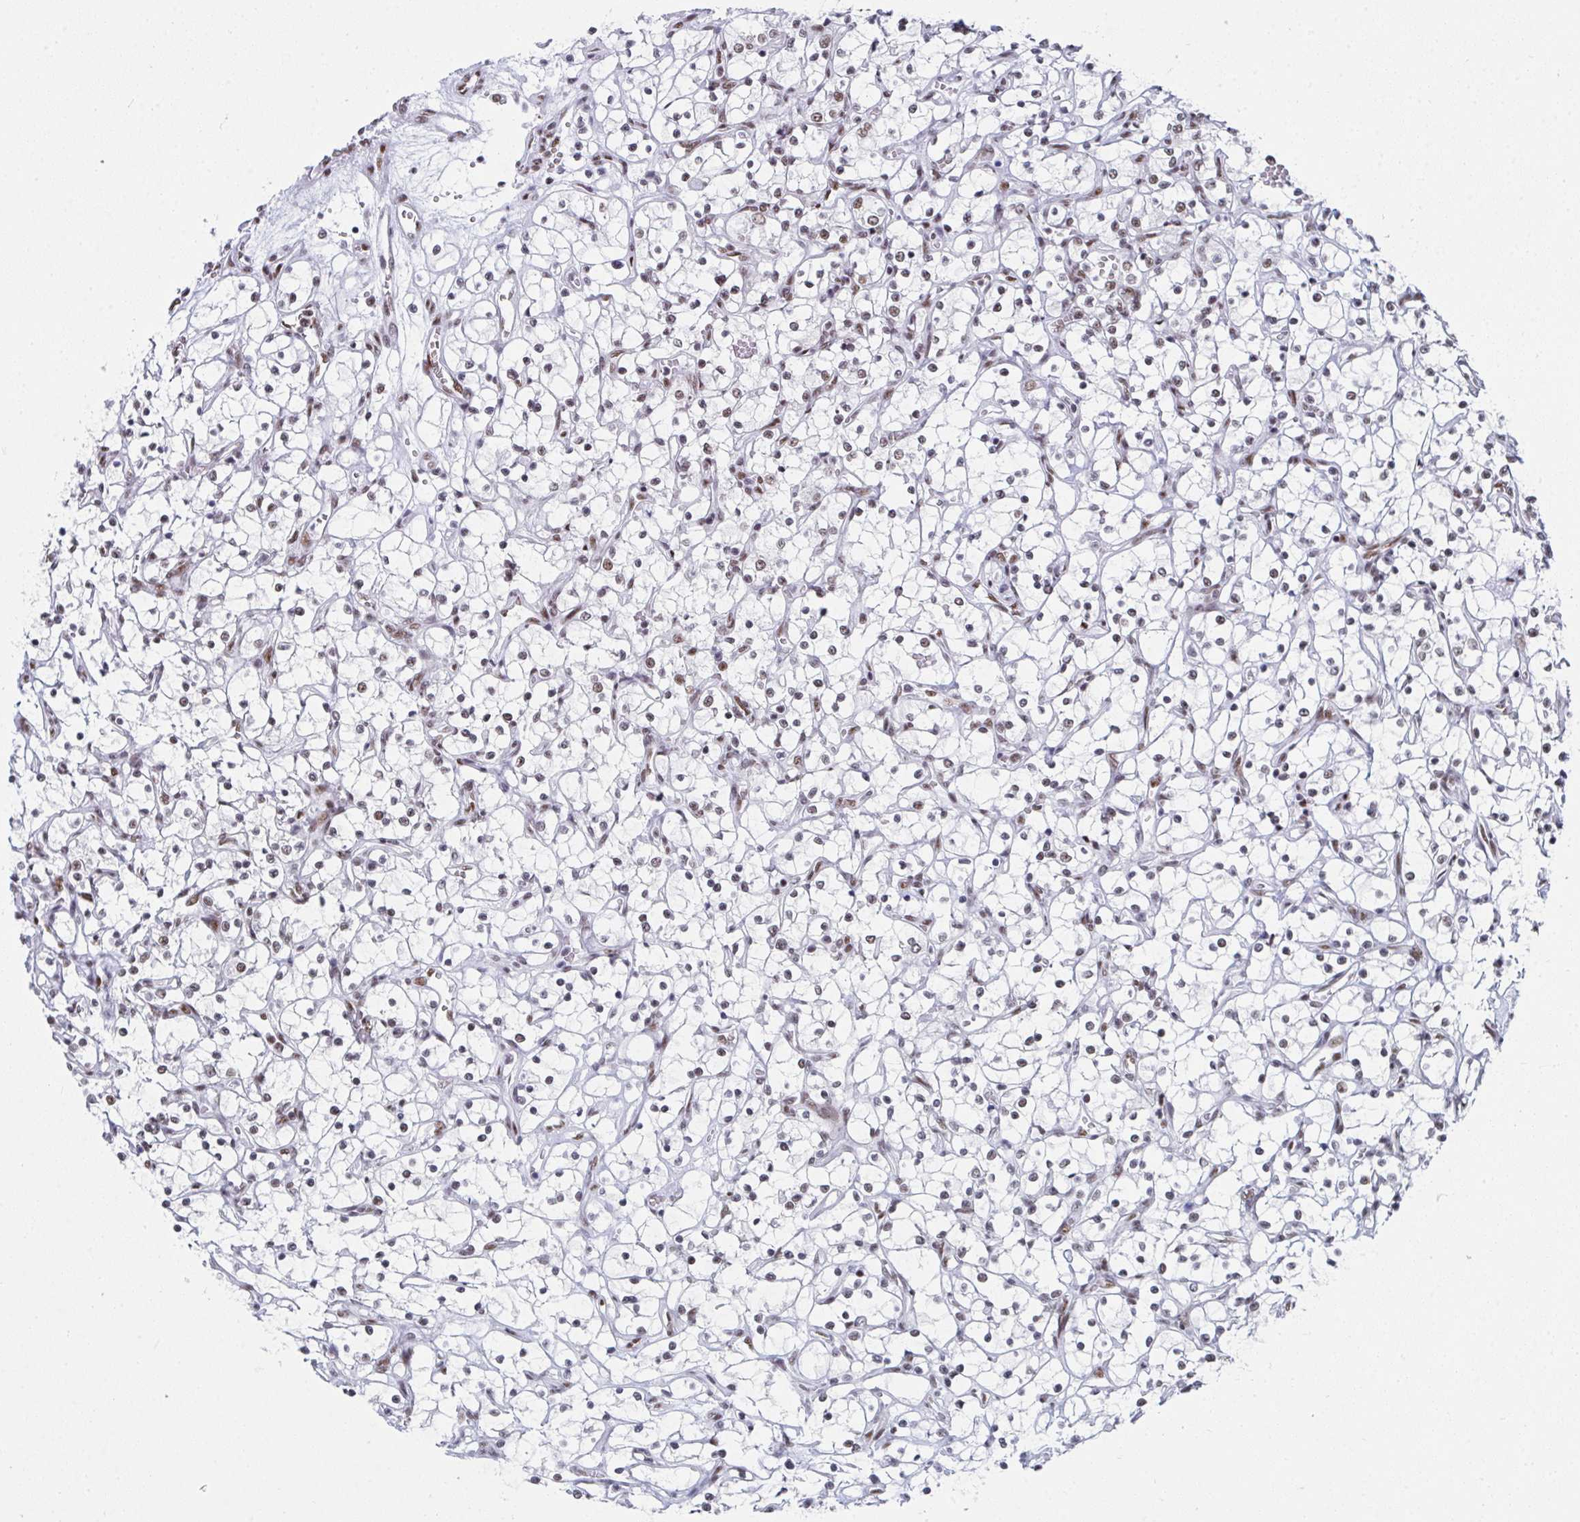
{"staining": {"intensity": "weak", "quantity": "25%-75%", "location": "nuclear"}, "tissue": "renal cancer", "cell_type": "Tumor cells", "image_type": "cancer", "snomed": [{"axis": "morphology", "description": "Adenocarcinoma, NOS"}, {"axis": "topography", "description": "Kidney"}], "caption": "Weak nuclear protein expression is present in approximately 25%-75% of tumor cells in renal adenocarcinoma.", "gene": "SNRNP70", "patient": {"sex": "female", "age": 69}}